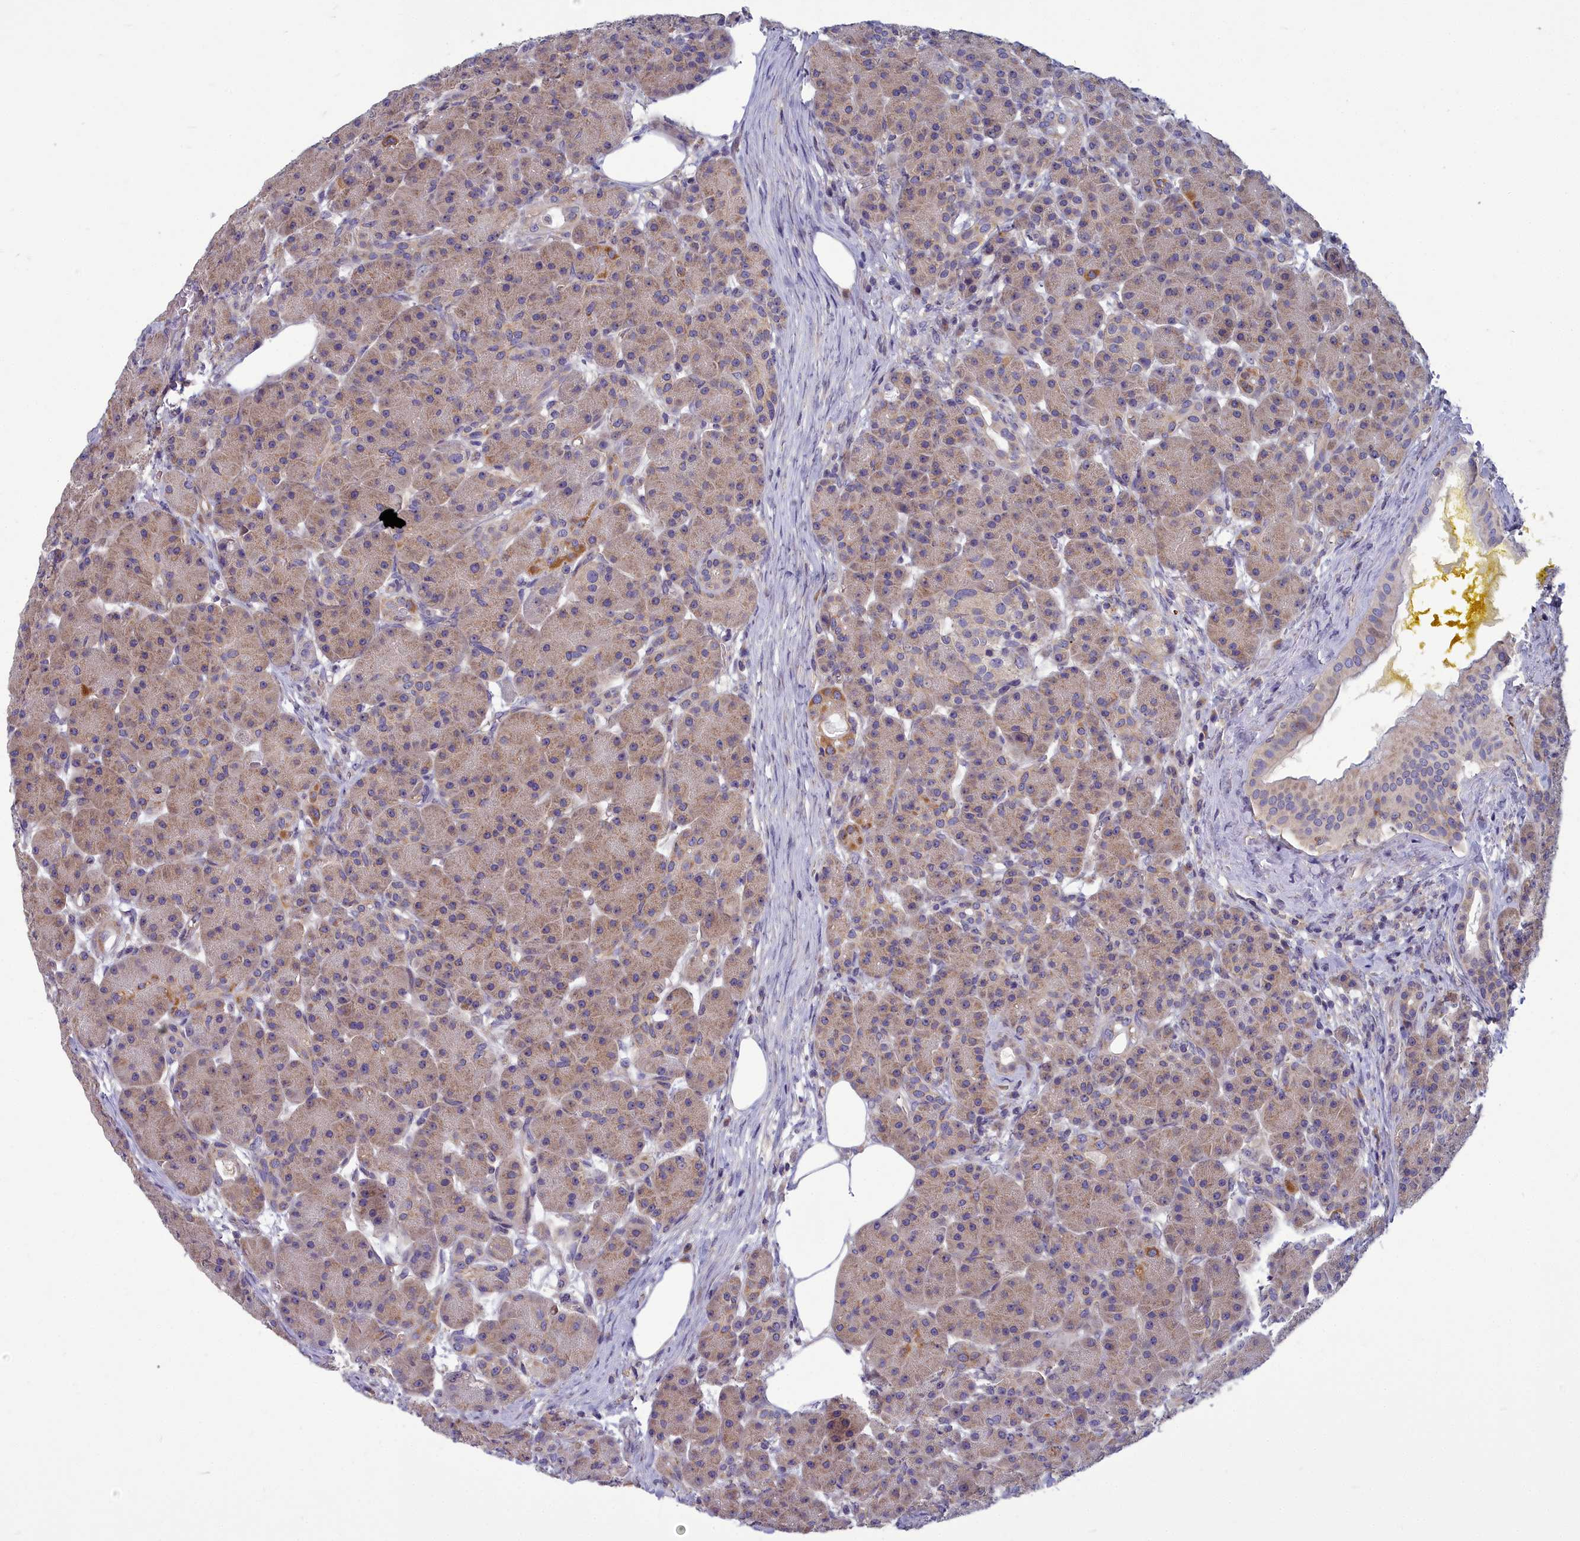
{"staining": {"intensity": "moderate", "quantity": "25%-75%", "location": "cytoplasmic/membranous"}, "tissue": "pancreas", "cell_type": "Exocrine glandular cells", "image_type": "normal", "snomed": [{"axis": "morphology", "description": "Normal tissue, NOS"}, {"axis": "topography", "description": "Pancreas"}], "caption": "About 25%-75% of exocrine glandular cells in unremarkable pancreas exhibit moderate cytoplasmic/membranous protein expression as visualized by brown immunohistochemical staining.", "gene": "COX20", "patient": {"sex": "male", "age": 63}}